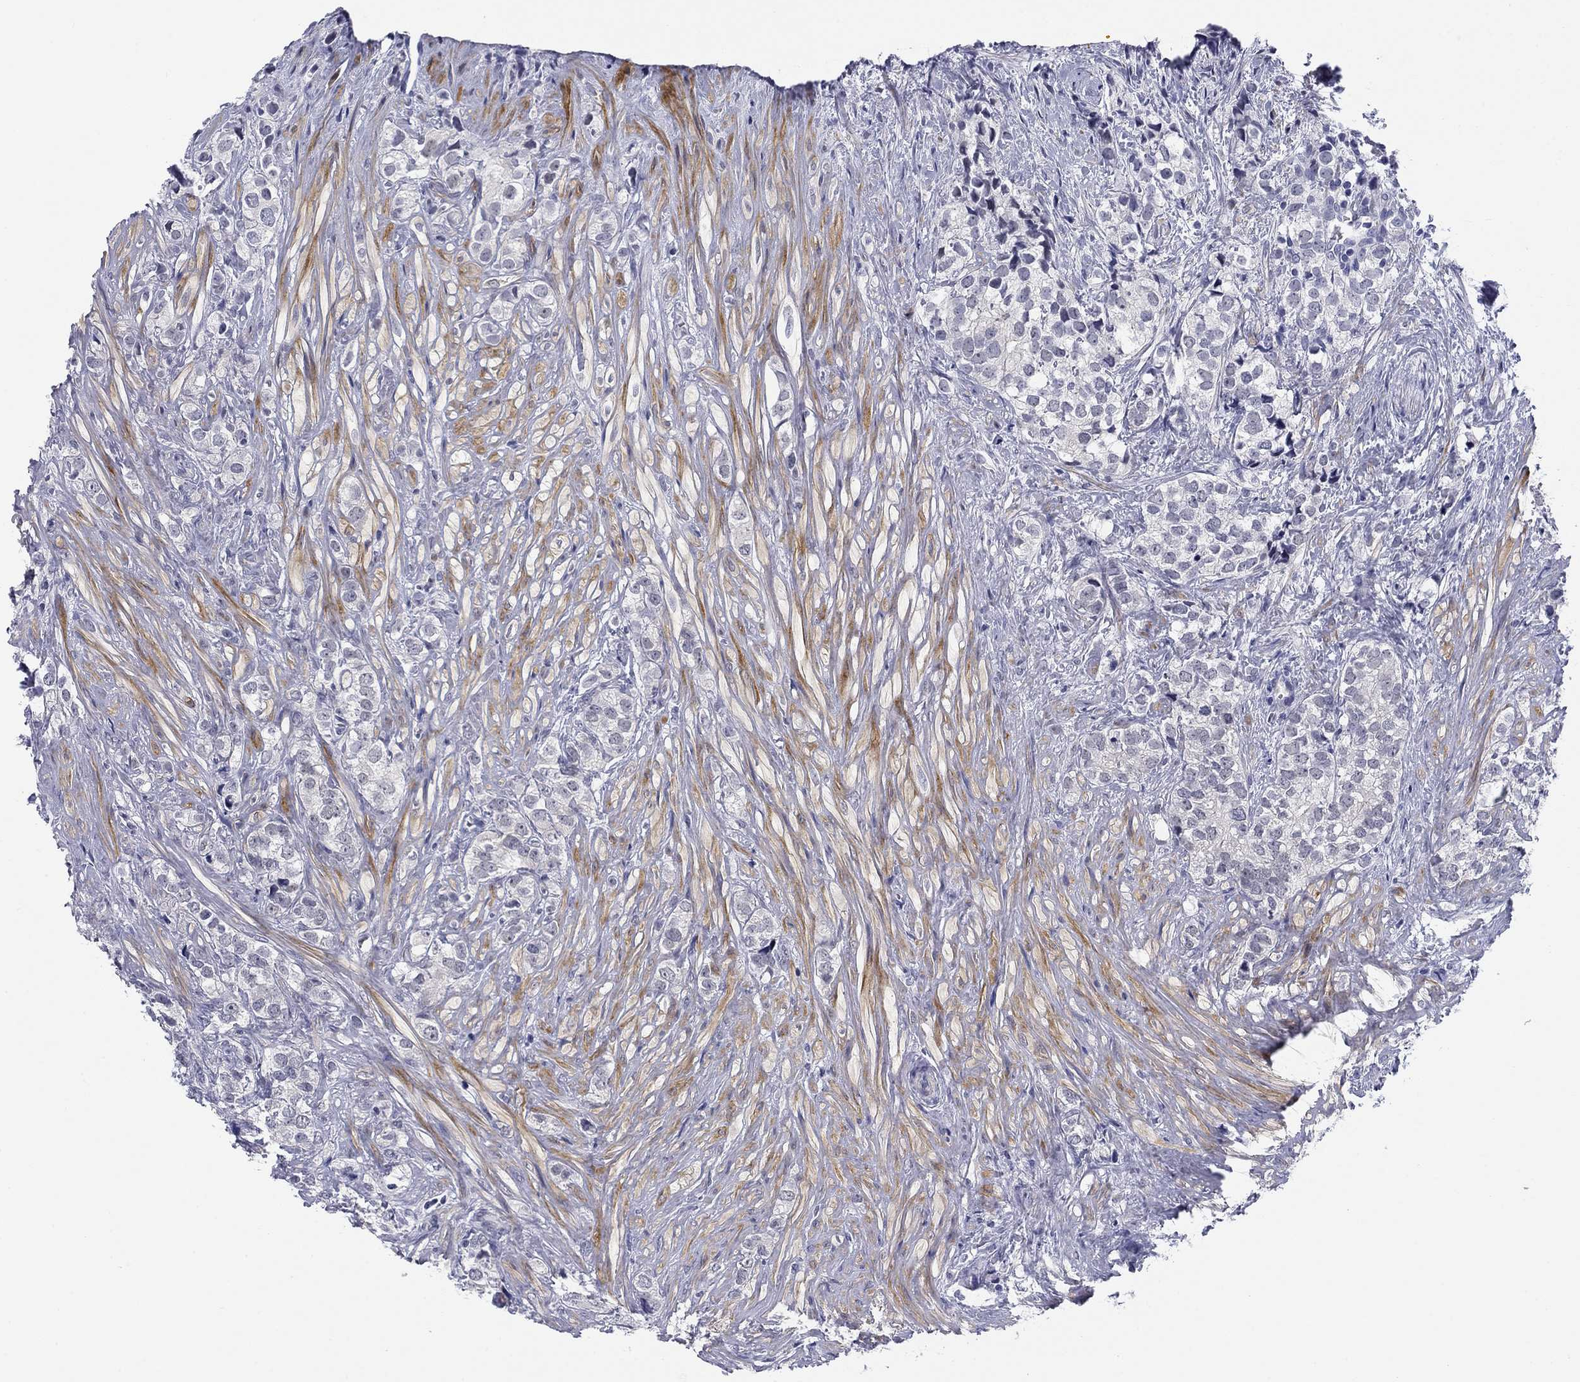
{"staining": {"intensity": "negative", "quantity": "none", "location": "none"}, "tissue": "prostate cancer", "cell_type": "Tumor cells", "image_type": "cancer", "snomed": [{"axis": "morphology", "description": "Adenocarcinoma, NOS"}, {"axis": "topography", "description": "Prostate and seminal vesicle, NOS"}], "caption": "Immunohistochemical staining of prostate cancer (adenocarcinoma) displays no significant expression in tumor cells.", "gene": "TIGD4", "patient": {"sex": "male", "age": 63}}